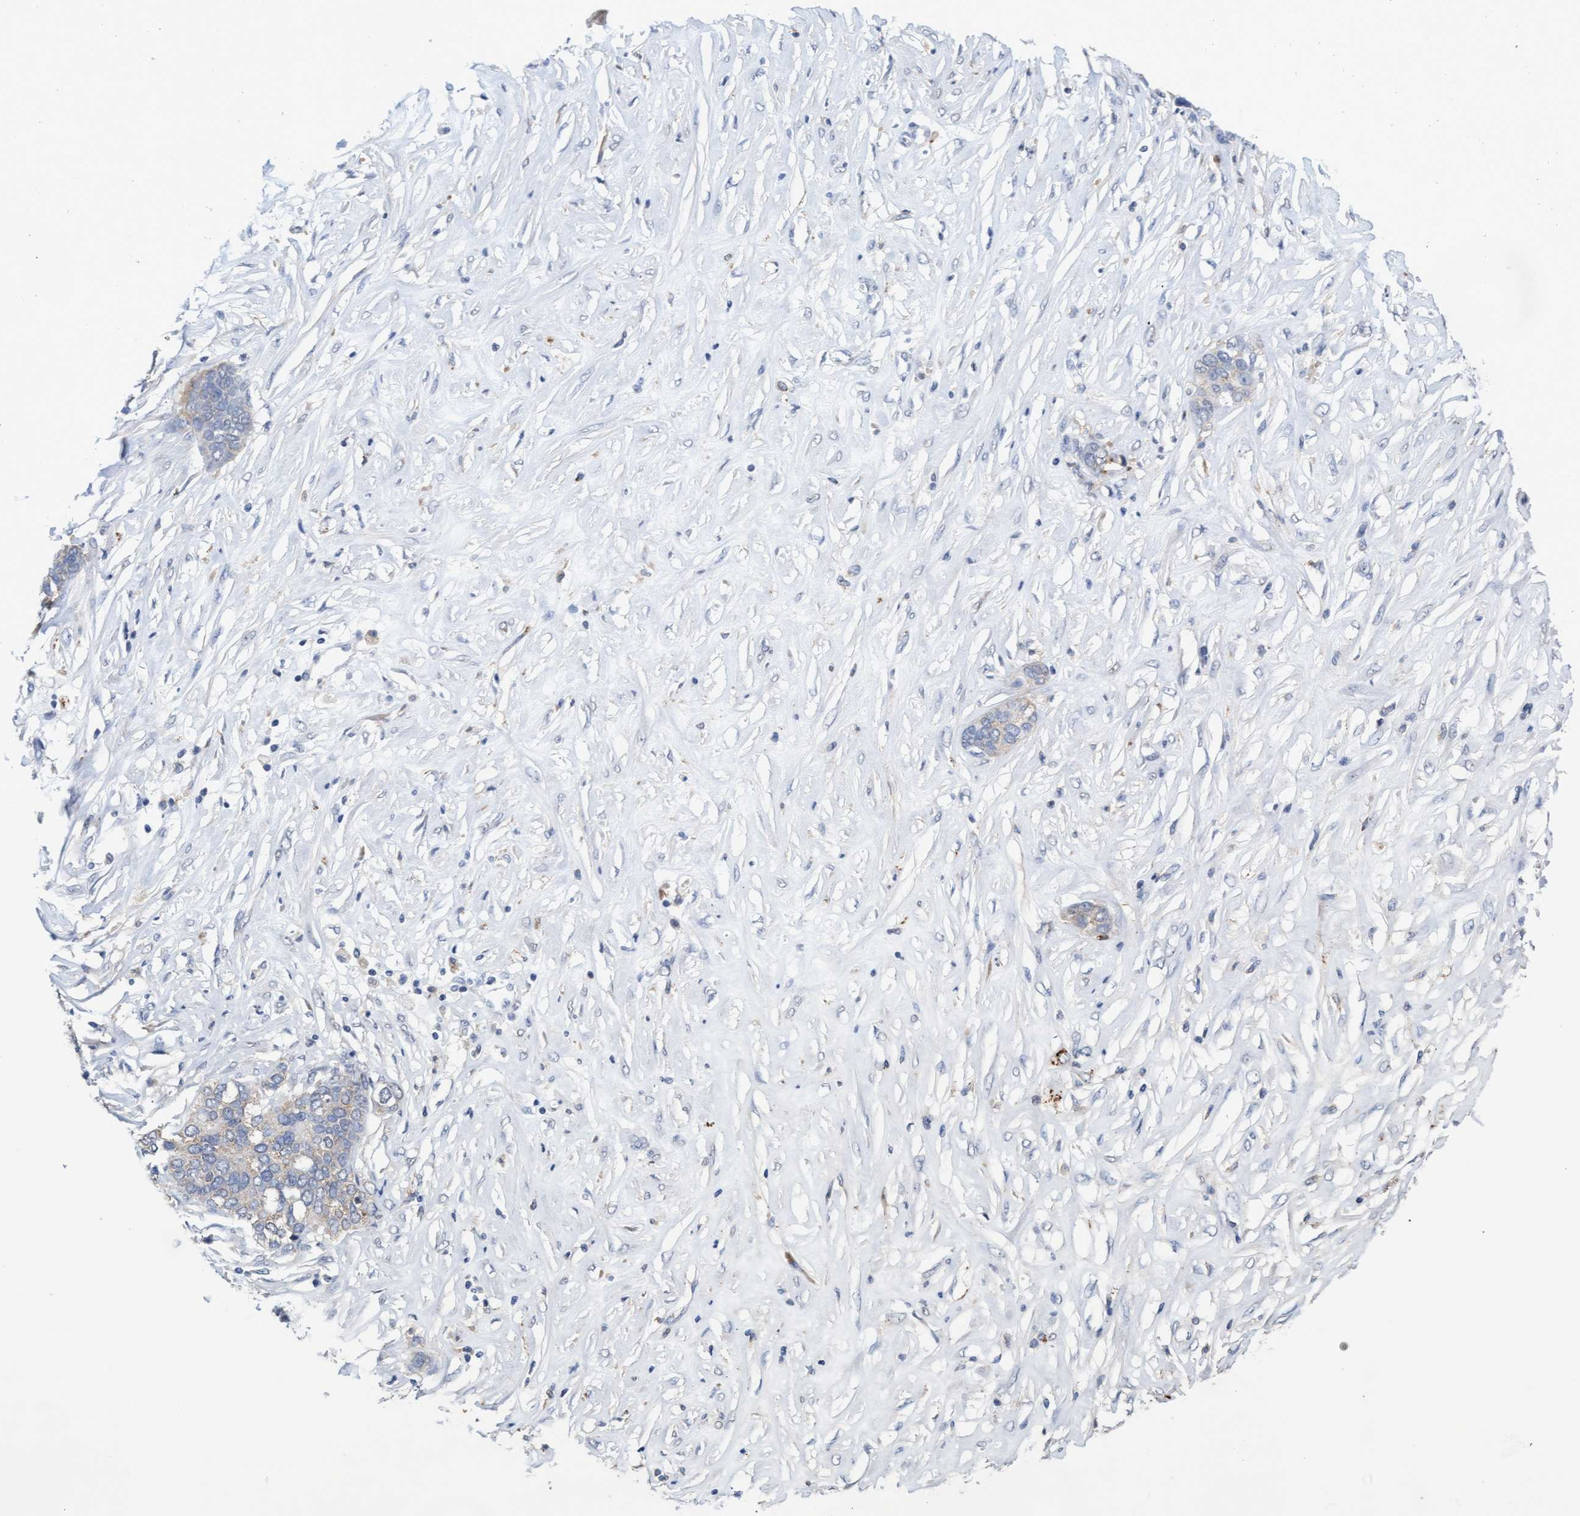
{"staining": {"intensity": "negative", "quantity": "none", "location": "none"}, "tissue": "ovarian cancer", "cell_type": "Tumor cells", "image_type": "cancer", "snomed": [{"axis": "morphology", "description": "Cystadenocarcinoma, serous, NOS"}, {"axis": "topography", "description": "Ovary"}], "caption": "A high-resolution image shows immunohistochemistry (IHC) staining of ovarian serous cystadenocarcinoma, which shows no significant staining in tumor cells.", "gene": "GPR39", "patient": {"sex": "female", "age": 44}}